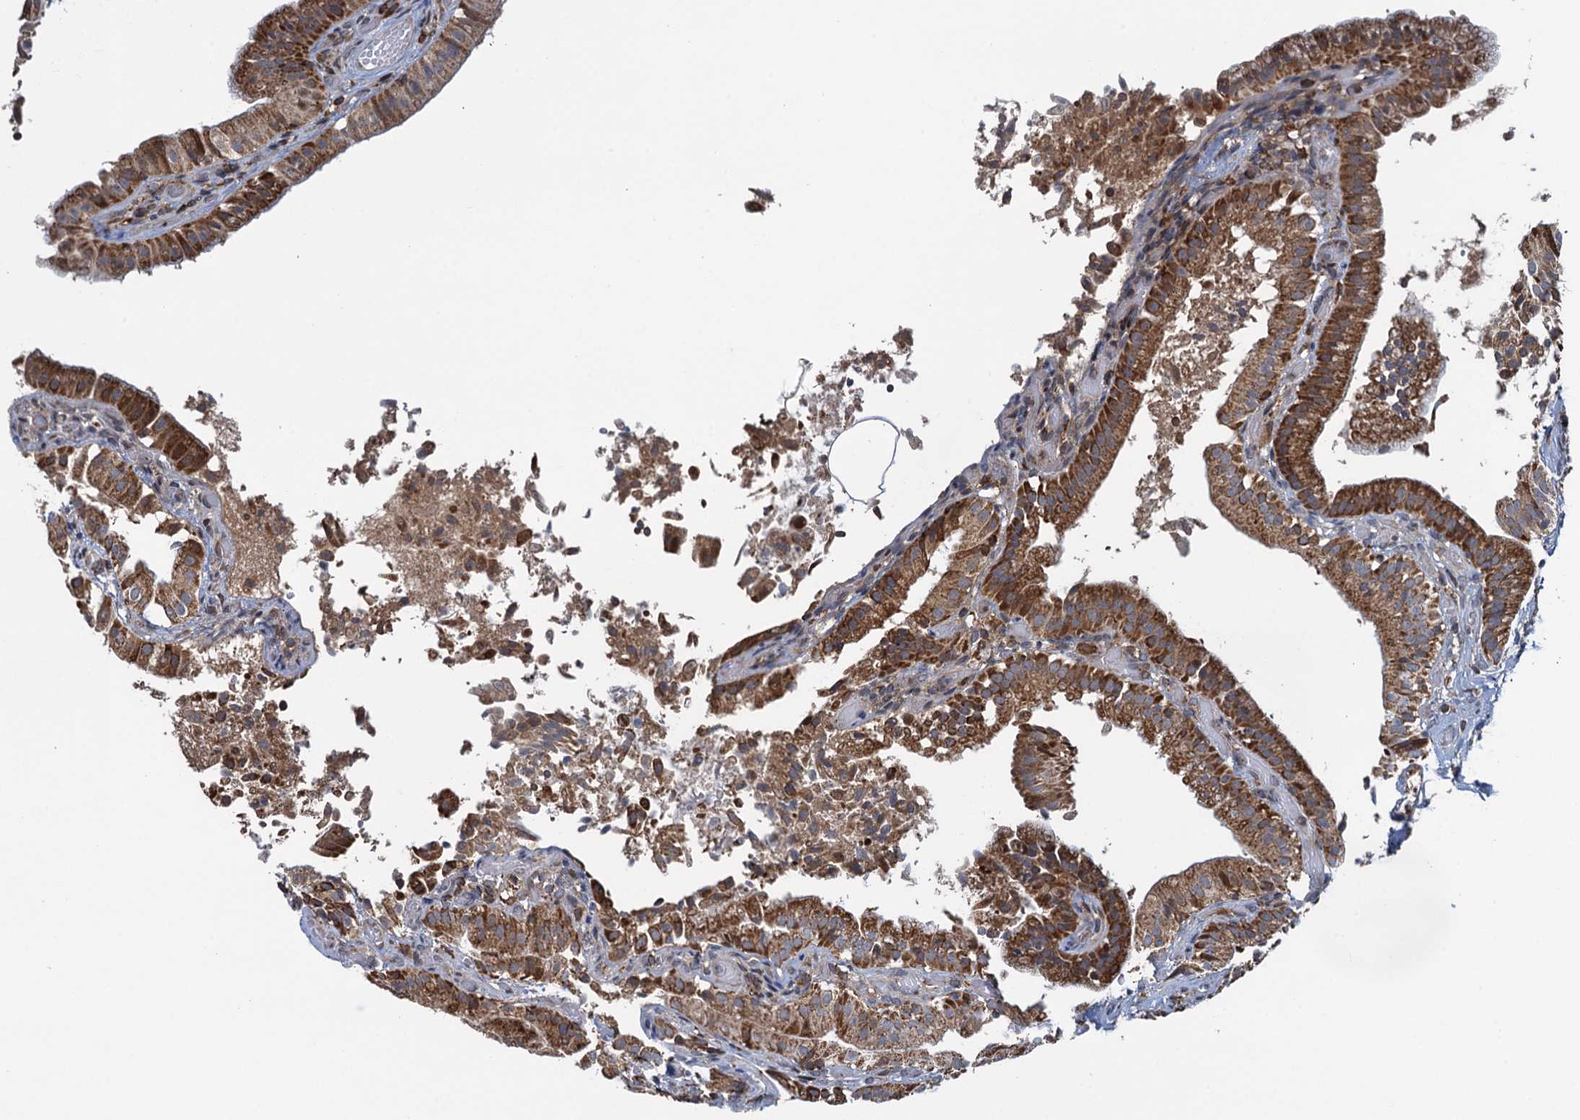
{"staining": {"intensity": "strong", "quantity": ">75%", "location": "cytoplasmic/membranous"}, "tissue": "gallbladder", "cell_type": "Glandular cells", "image_type": "normal", "snomed": [{"axis": "morphology", "description": "Normal tissue, NOS"}, {"axis": "topography", "description": "Gallbladder"}], "caption": "IHC photomicrograph of unremarkable gallbladder stained for a protein (brown), which shows high levels of strong cytoplasmic/membranous staining in approximately >75% of glandular cells.", "gene": "CCDC102A", "patient": {"sex": "female", "age": 47}}